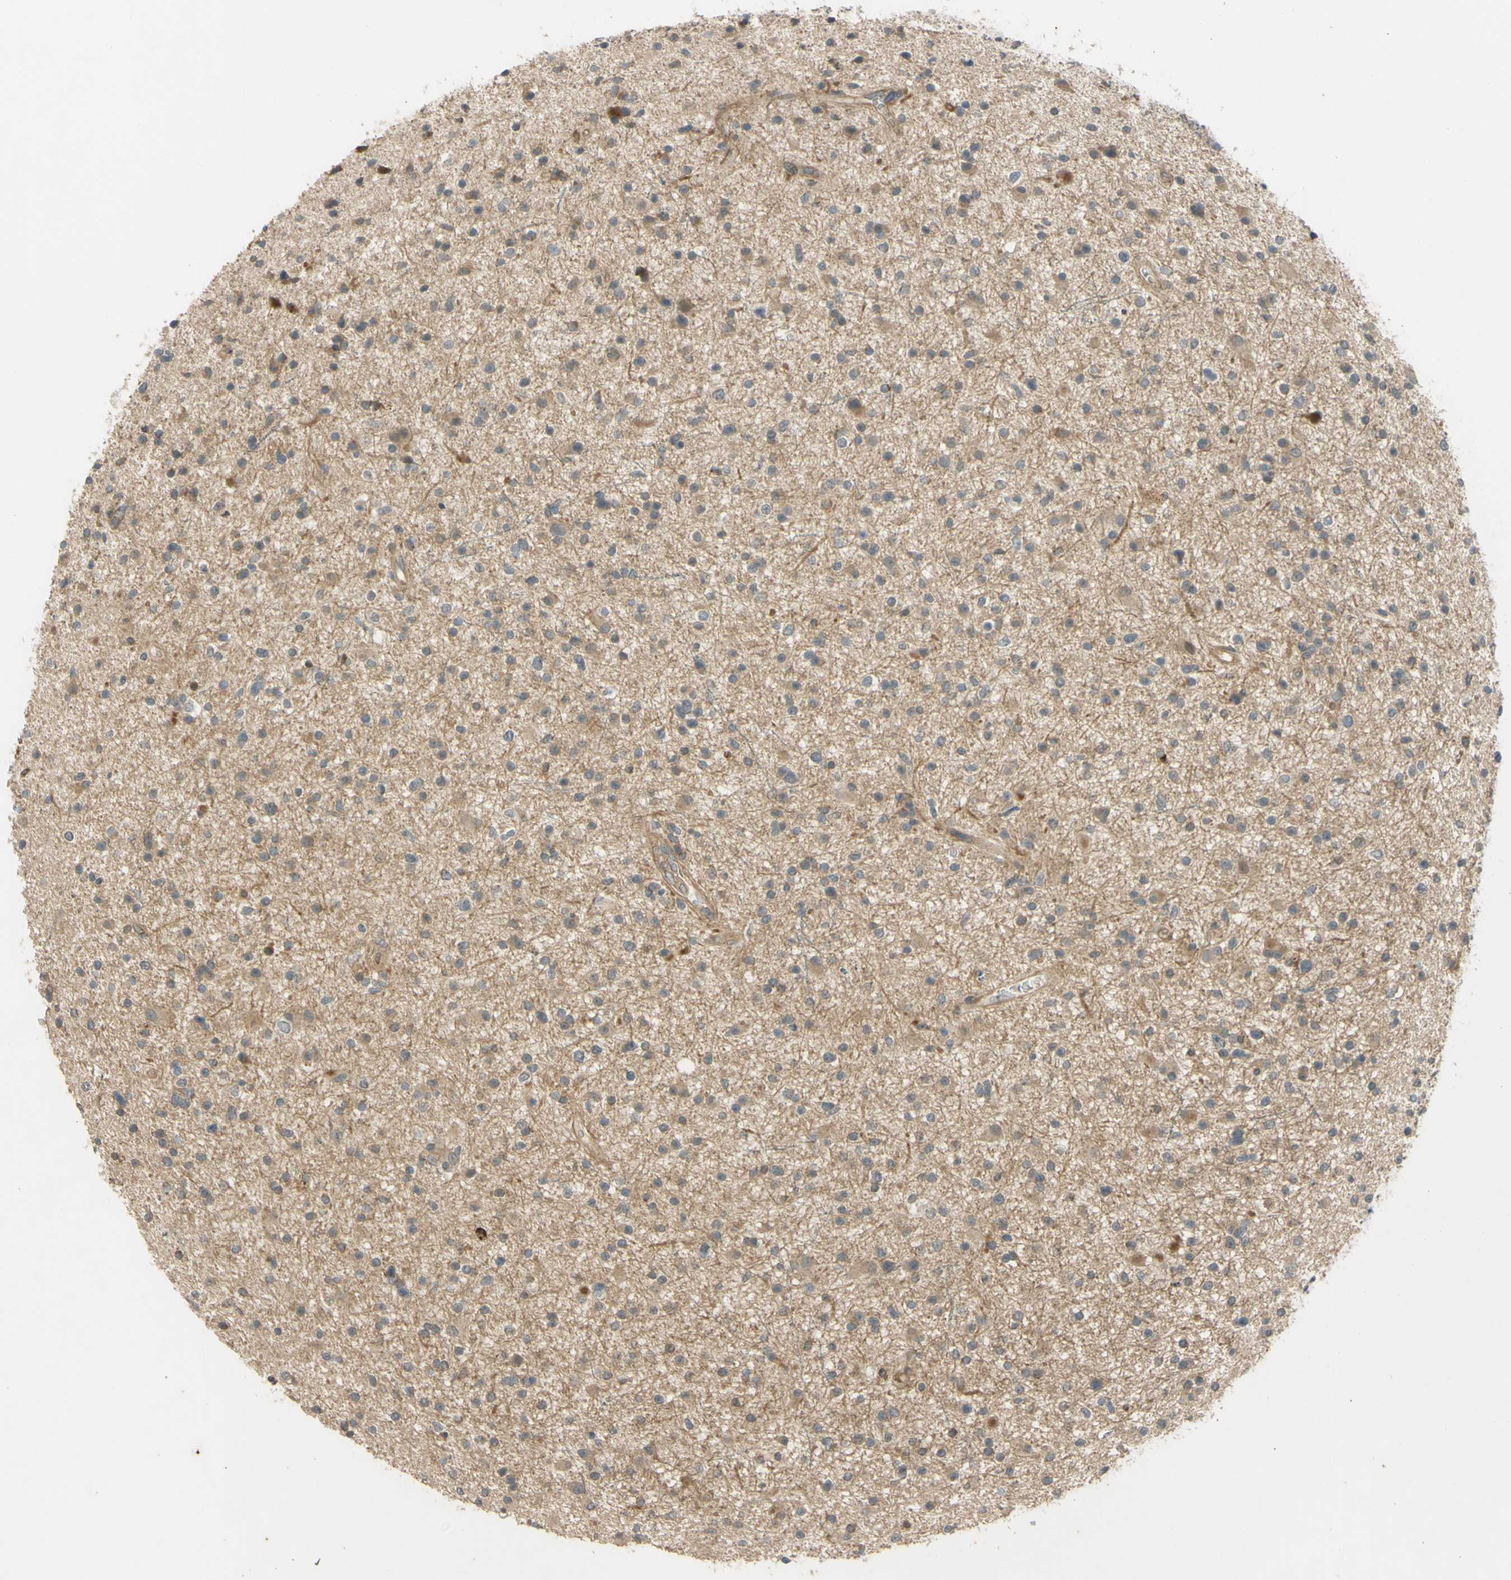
{"staining": {"intensity": "weak", "quantity": ">75%", "location": "cytoplasmic/membranous"}, "tissue": "glioma", "cell_type": "Tumor cells", "image_type": "cancer", "snomed": [{"axis": "morphology", "description": "Glioma, malignant, High grade"}, {"axis": "topography", "description": "Brain"}], "caption": "High-magnification brightfield microscopy of glioma stained with DAB (brown) and counterstained with hematoxylin (blue). tumor cells exhibit weak cytoplasmic/membranous staining is appreciated in about>75% of cells.", "gene": "FLII", "patient": {"sex": "male", "age": 33}}